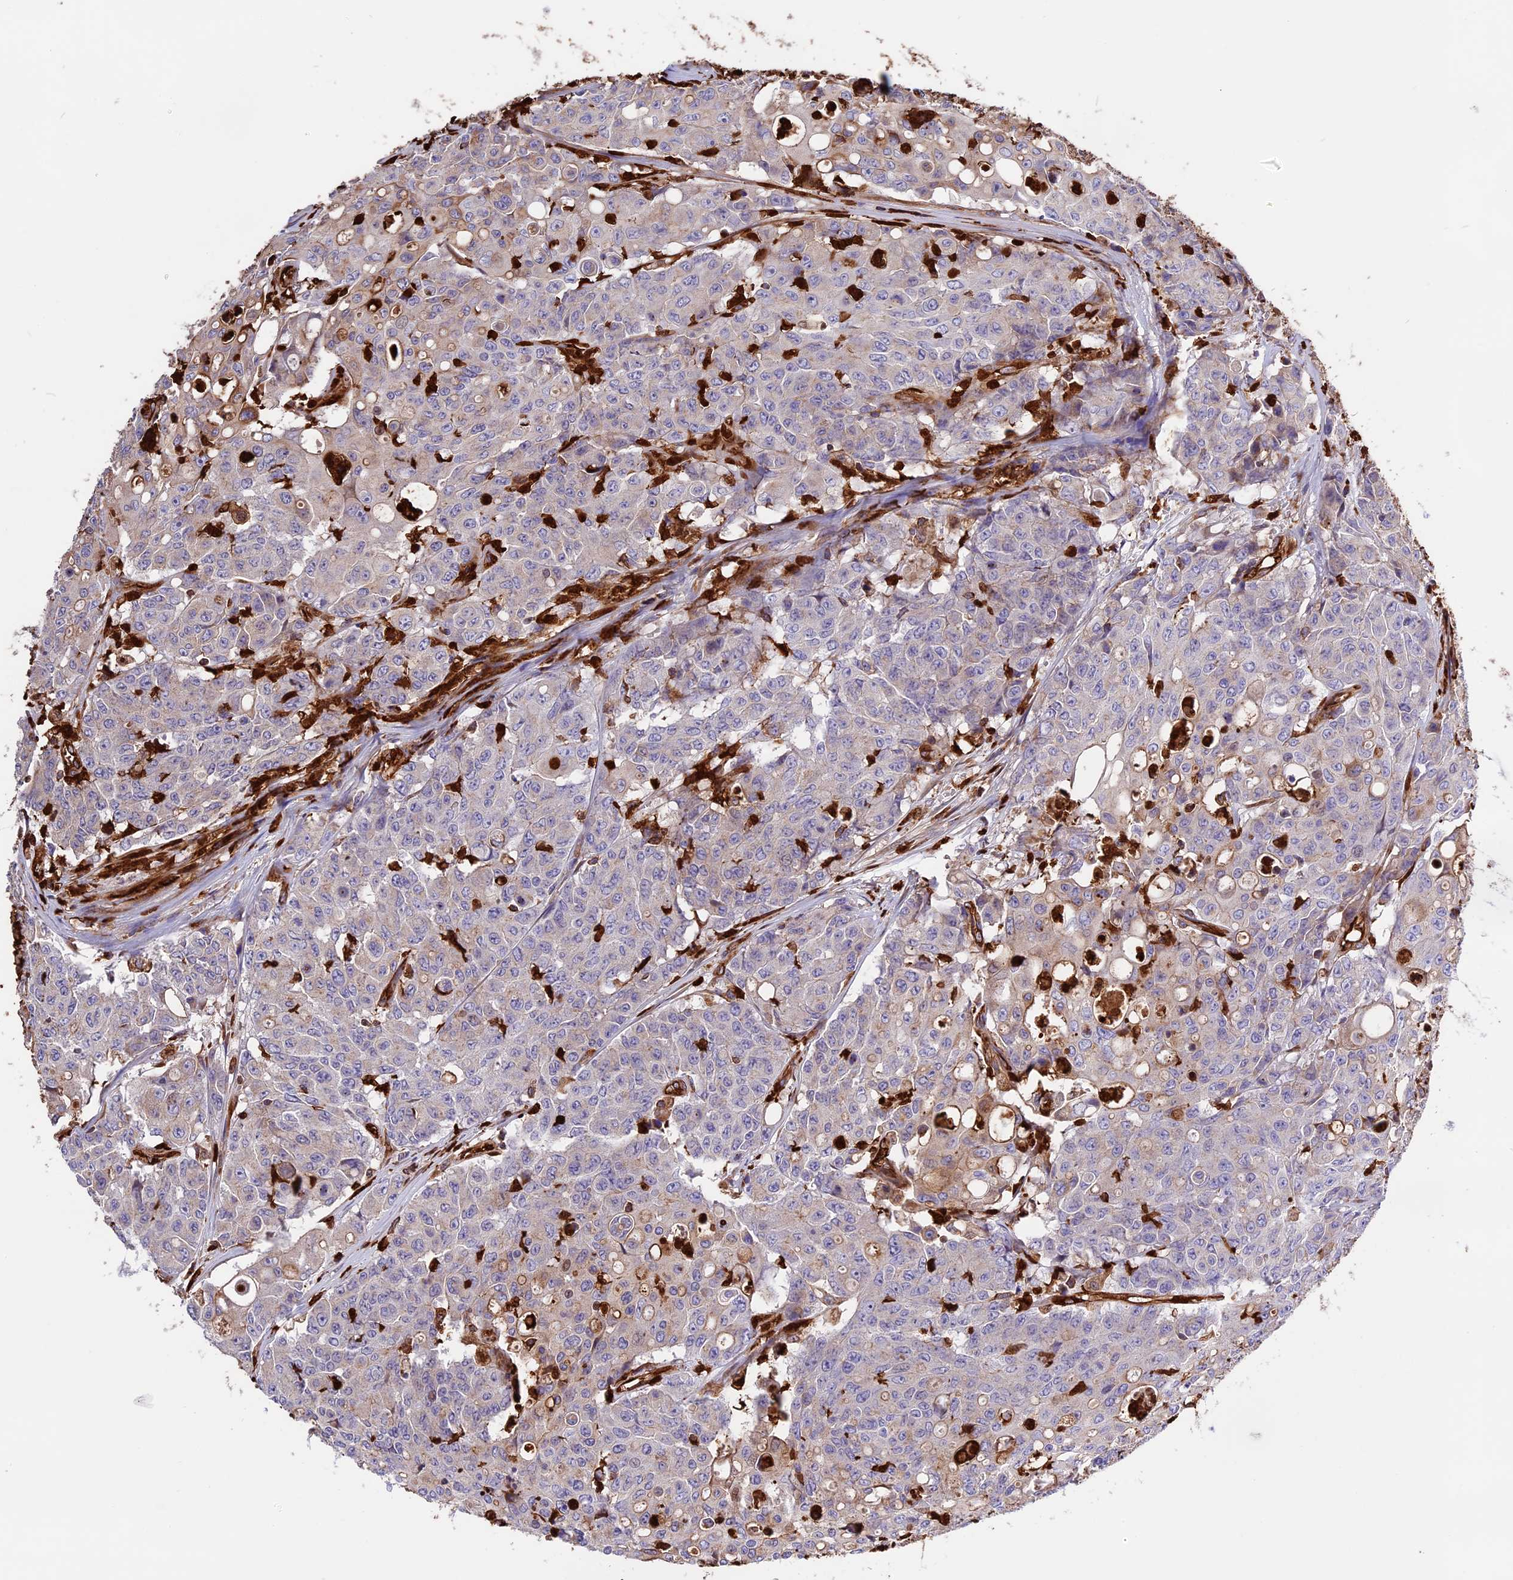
{"staining": {"intensity": "negative", "quantity": "none", "location": "none"}, "tissue": "colorectal cancer", "cell_type": "Tumor cells", "image_type": "cancer", "snomed": [{"axis": "morphology", "description": "Adenocarcinoma, NOS"}, {"axis": "topography", "description": "Colon"}], "caption": "Colorectal adenocarcinoma was stained to show a protein in brown. There is no significant staining in tumor cells.", "gene": "CD99L2", "patient": {"sex": "male", "age": 51}}